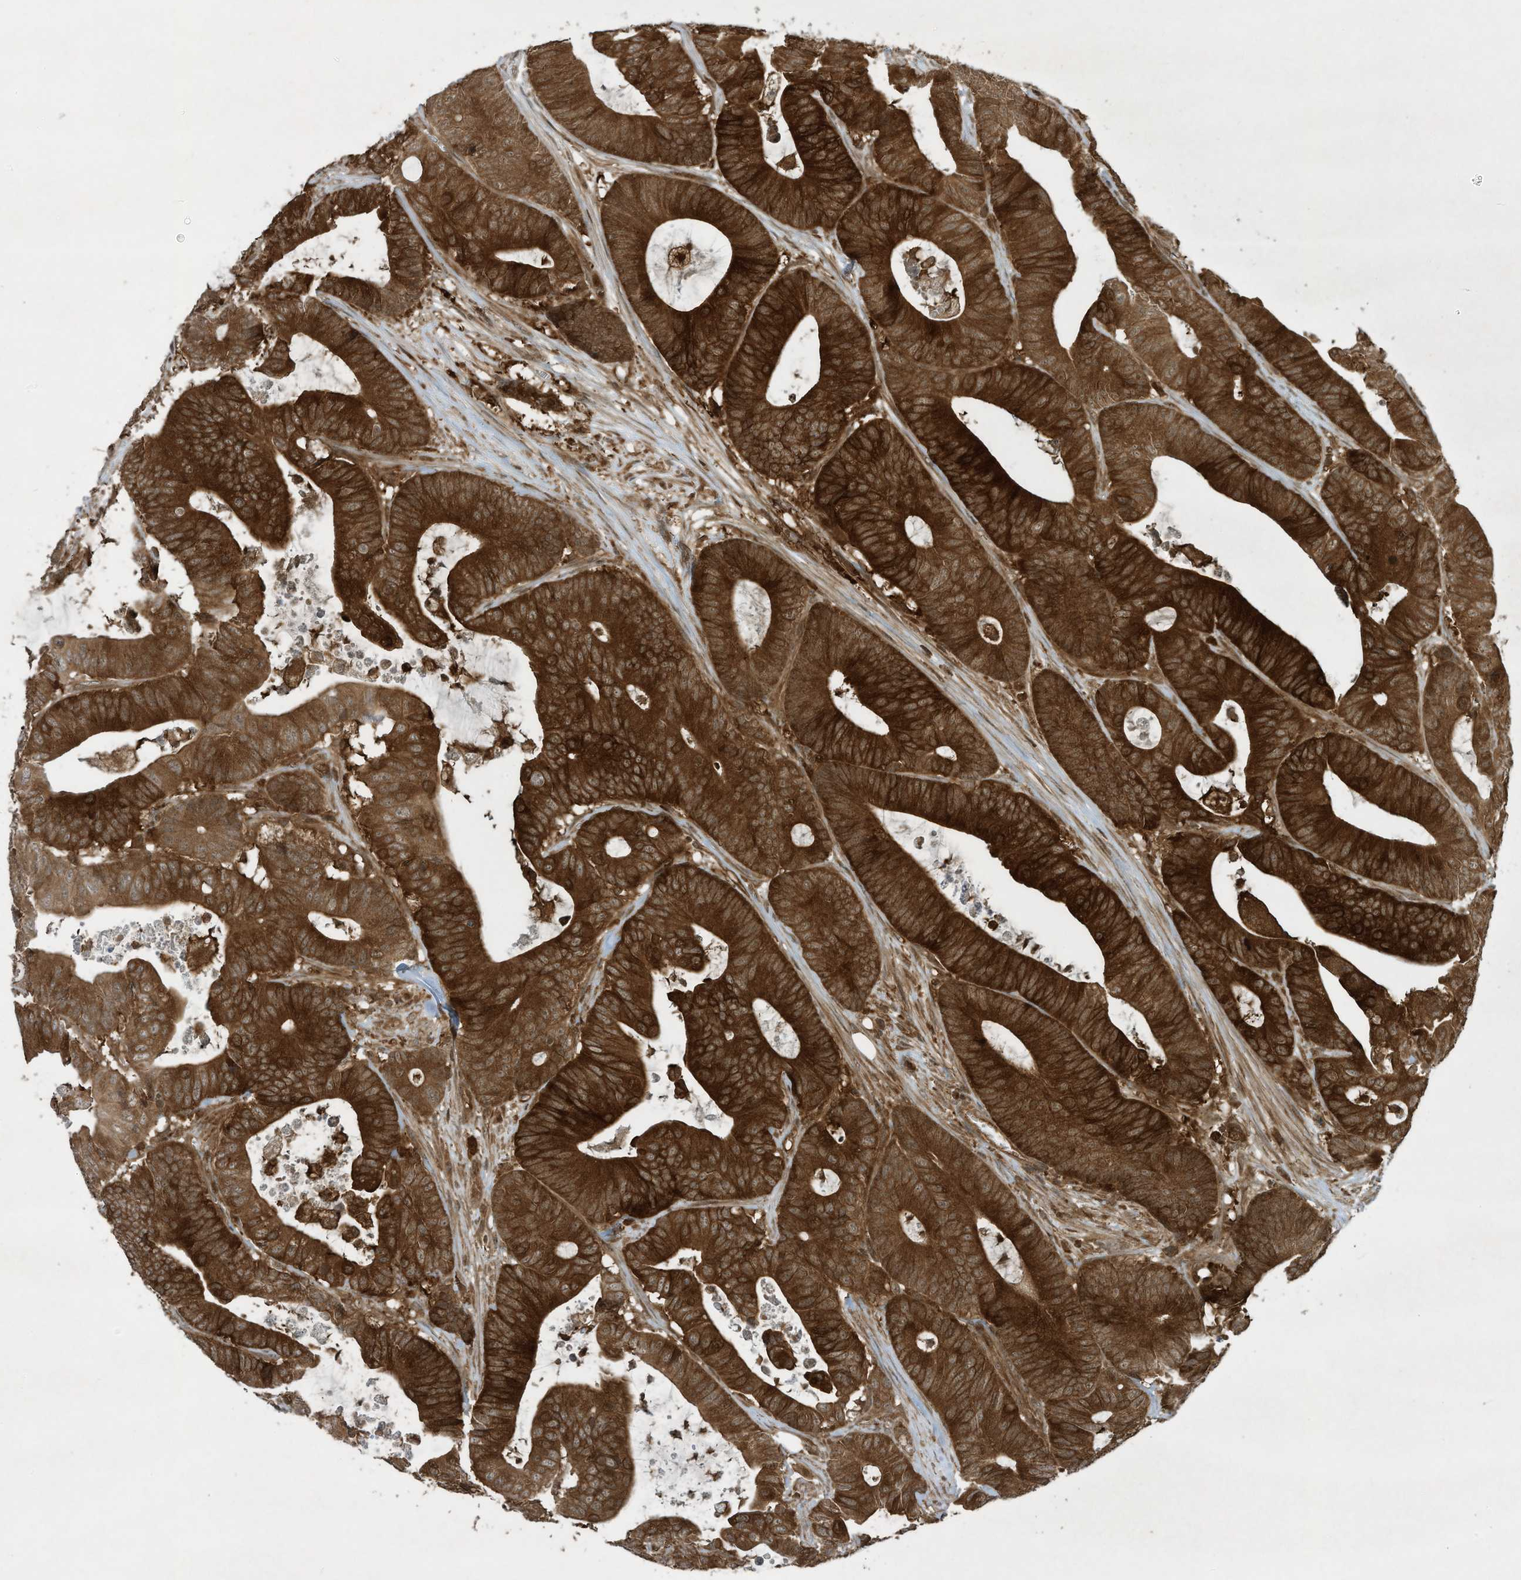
{"staining": {"intensity": "strong", "quantity": ">75%", "location": "cytoplasmic/membranous"}, "tissue": "colorectal cancer", "cell_type": "Tumor cells", "image_type": "cancer", "snomed": [{"axis": "morphology", "description": "Adenocarcinoma, NOS"}, {"axis": "topography", "description": "Colon"}], "caption": "Protein analysis of colorectal cancer (adenocarcinoma) tissue reveals strong cytoplasmic/membranous expression in approximately >75% of tumor cells.", "gene": "CERT1", "patient": {"sex": "female", "age": 84}}